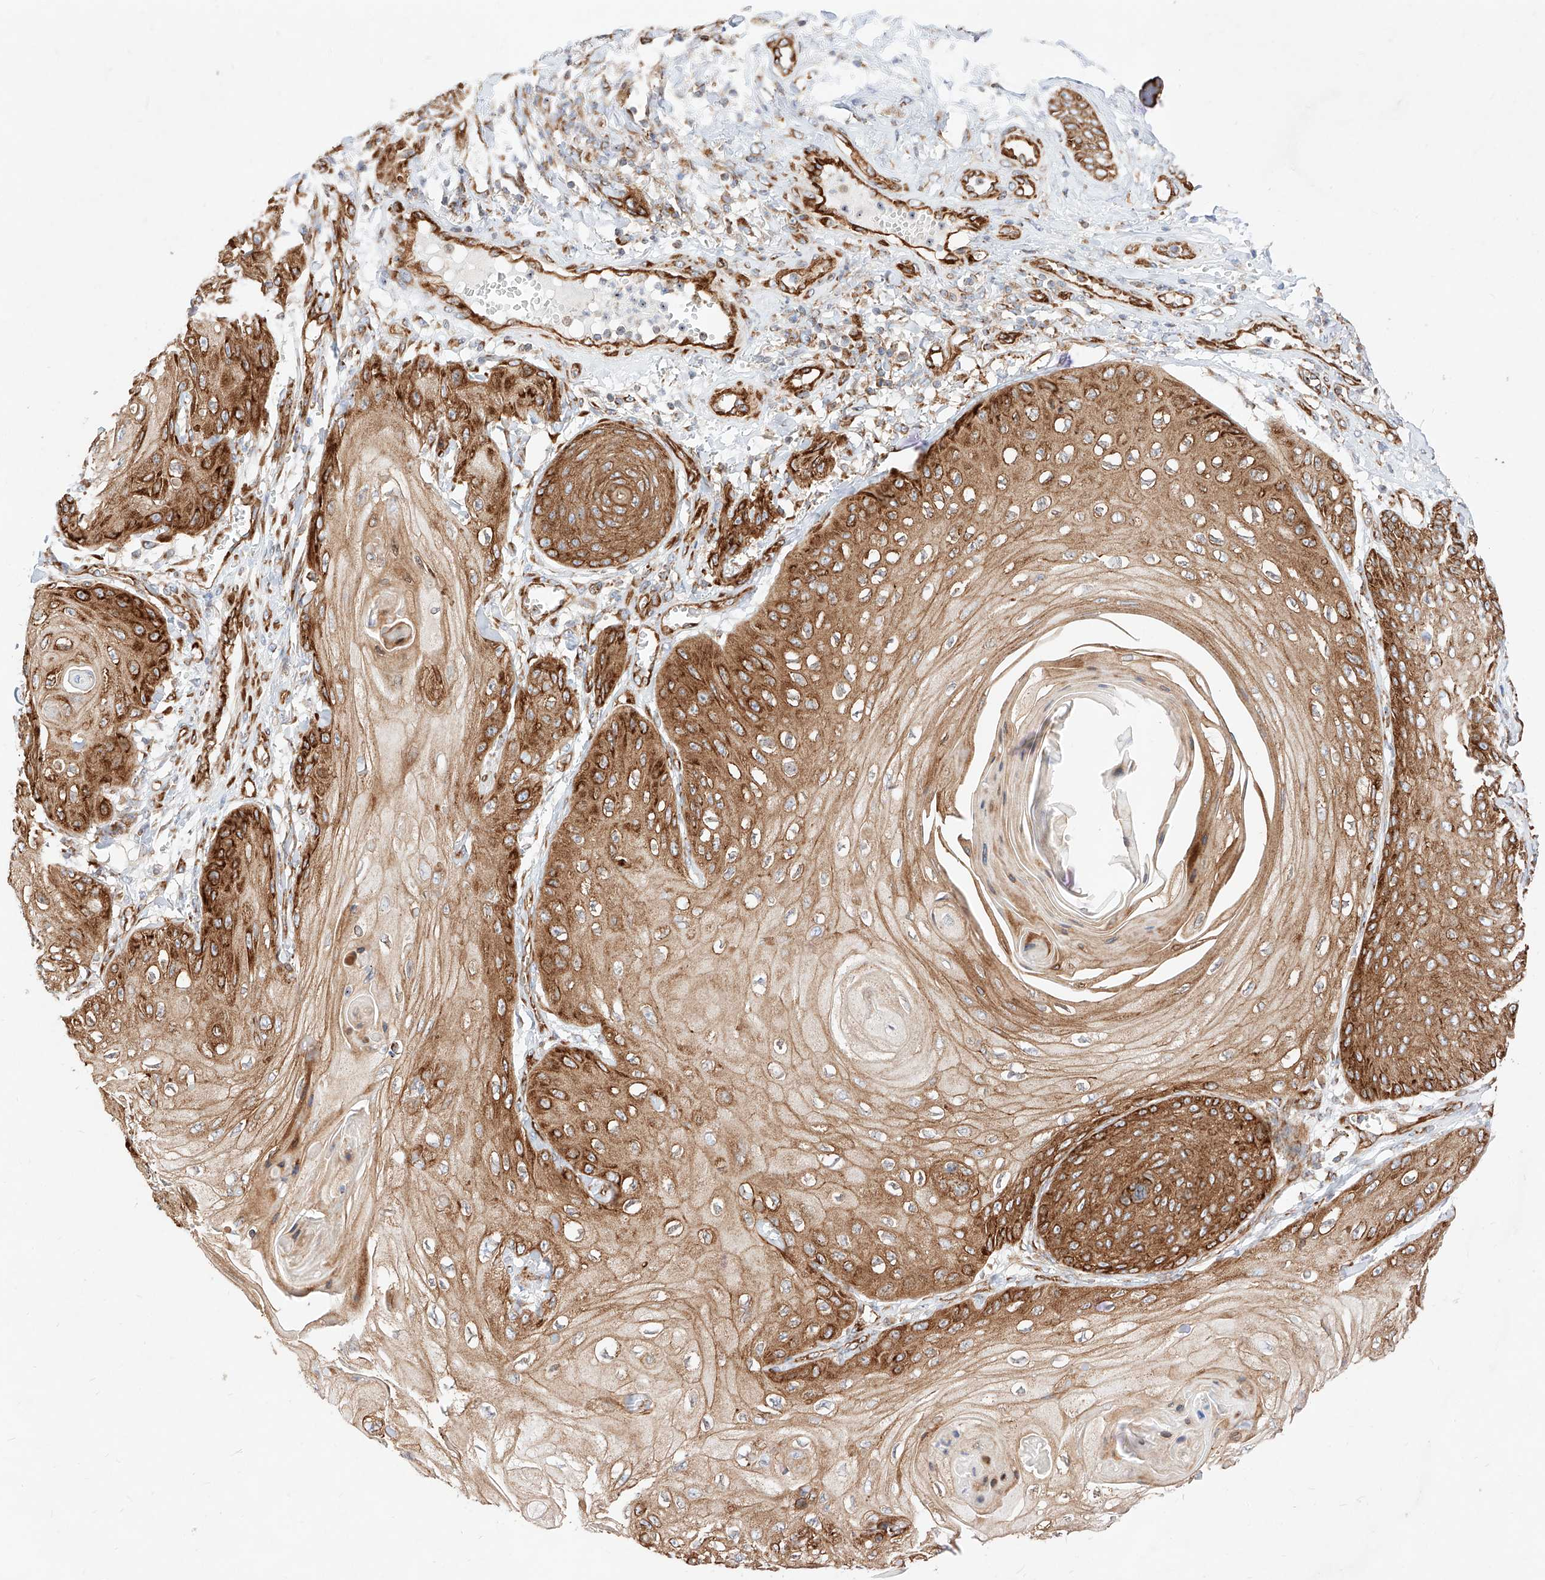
{"staining": {"intensity": "strong", "quantity": "25%-75%", "location": "cytoplasmic/membranous"}, "tissue": "skin cancer", "cell_type": "Tumor cells", "image_type": "cancer", "snomed": [{"axis": "morphology", "description": "Squamous cell carcinoma, NOS"}, {"axis": "topography", "description": "Skin"}], "caption": "Brown immunohistochemical staining in skin squamous cell carcinoma displays strong cytoplasmic/membranous staining in about 25%-75% of tumor cells. (DAB IHC with brightfield microscopy, high magnification).", "gene": "CSGALNACT2", "patient": {"sex": "male", "age": 74}}